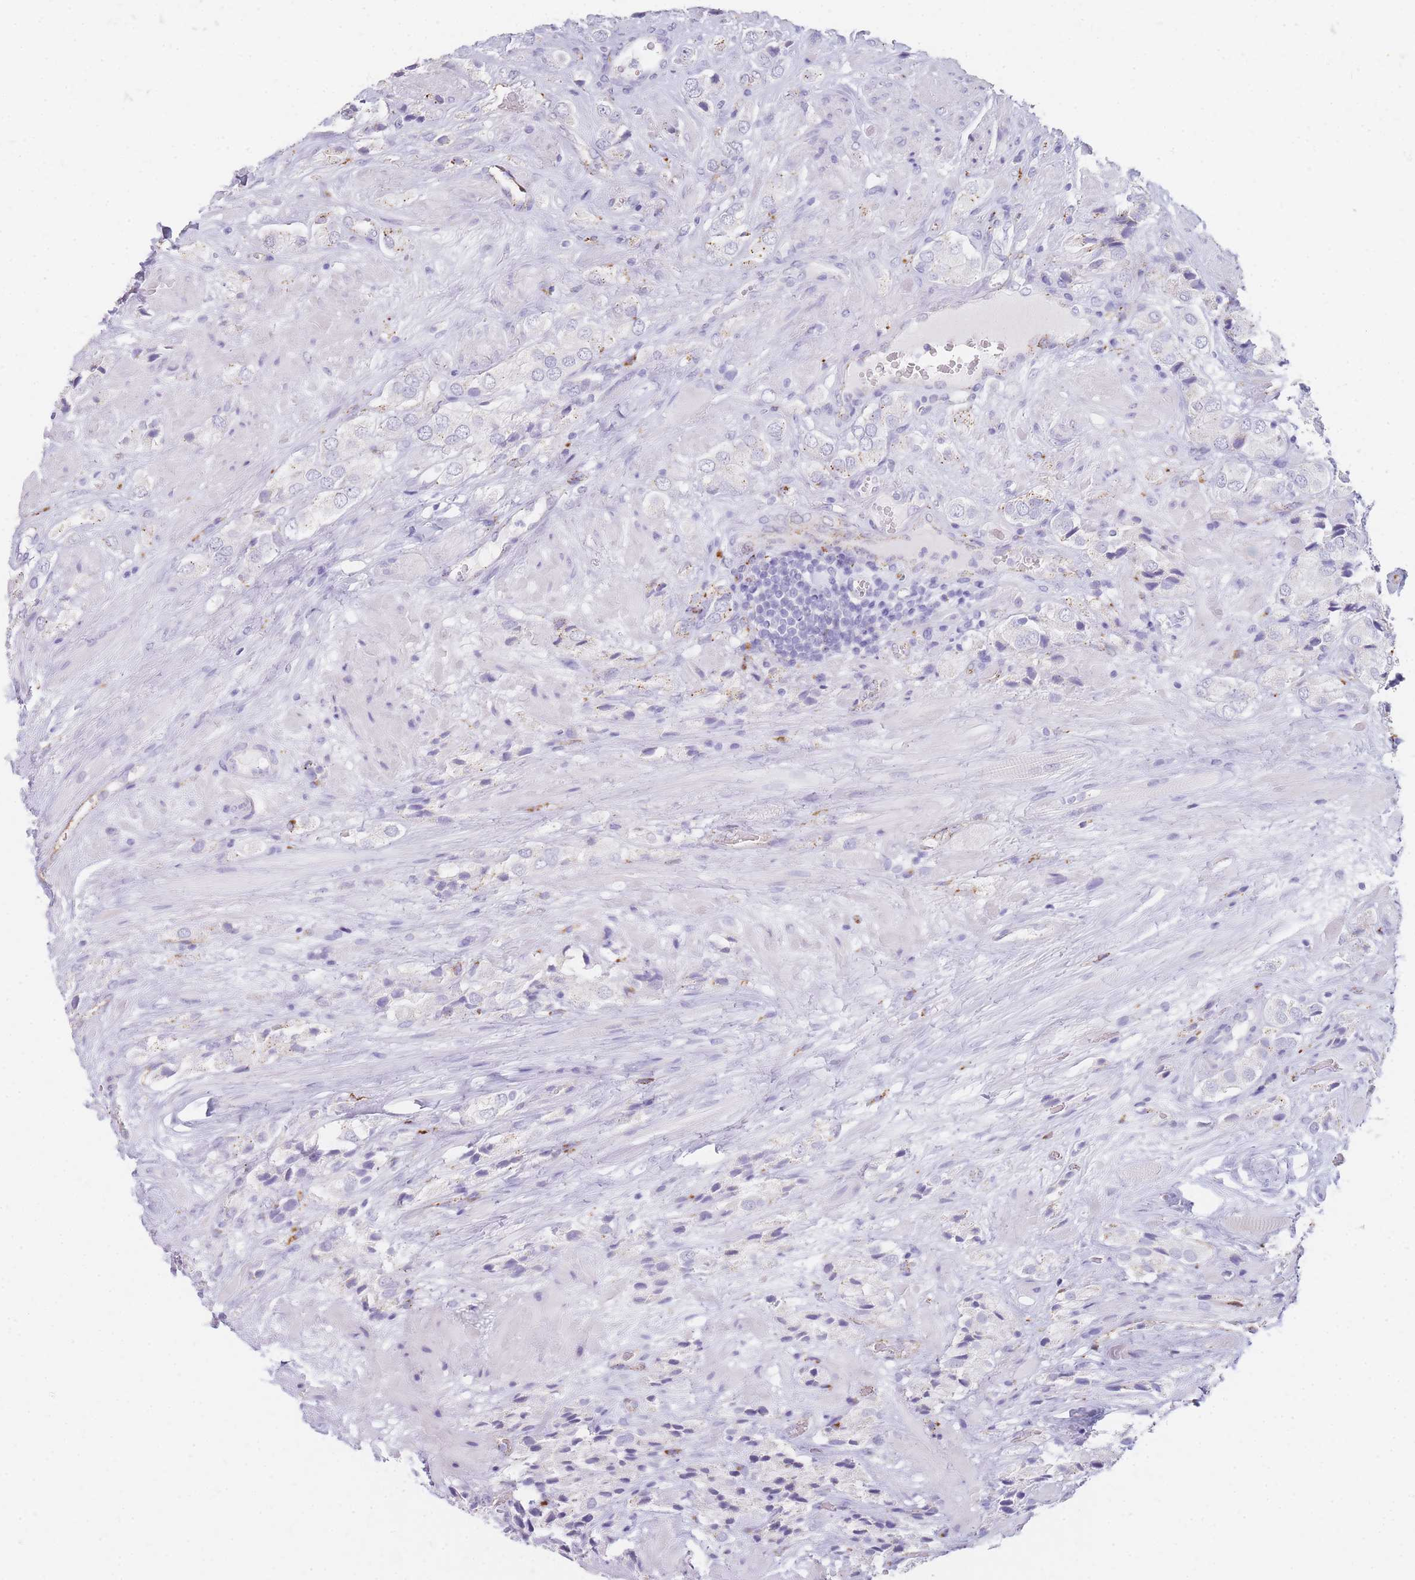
{"staining": {"intensity": "negative", "quantity": "none", "location": "none"}, "tissue": "prostate cancer", "cell_type": "Tumor cells", "image_type": "cancer", "snomed": [{"axis": "morphology", "description": "Adenocarcinoma, High grade"}, {"axis": "topography", "description": "Prostate and seminal vesicle, NOS"}], "caption": "The micrograph demonstrates no significant expression in tumor cells of prostate cancer (high-grade adenocarcinoma). (Stains: DAB immunohistochemistry (IHC) with hematoxylin counter stain, Microscopy: brightfield microscopy at high magnification).", "gene": "RHO", "patient": {"sex": "male", "age": 64}}